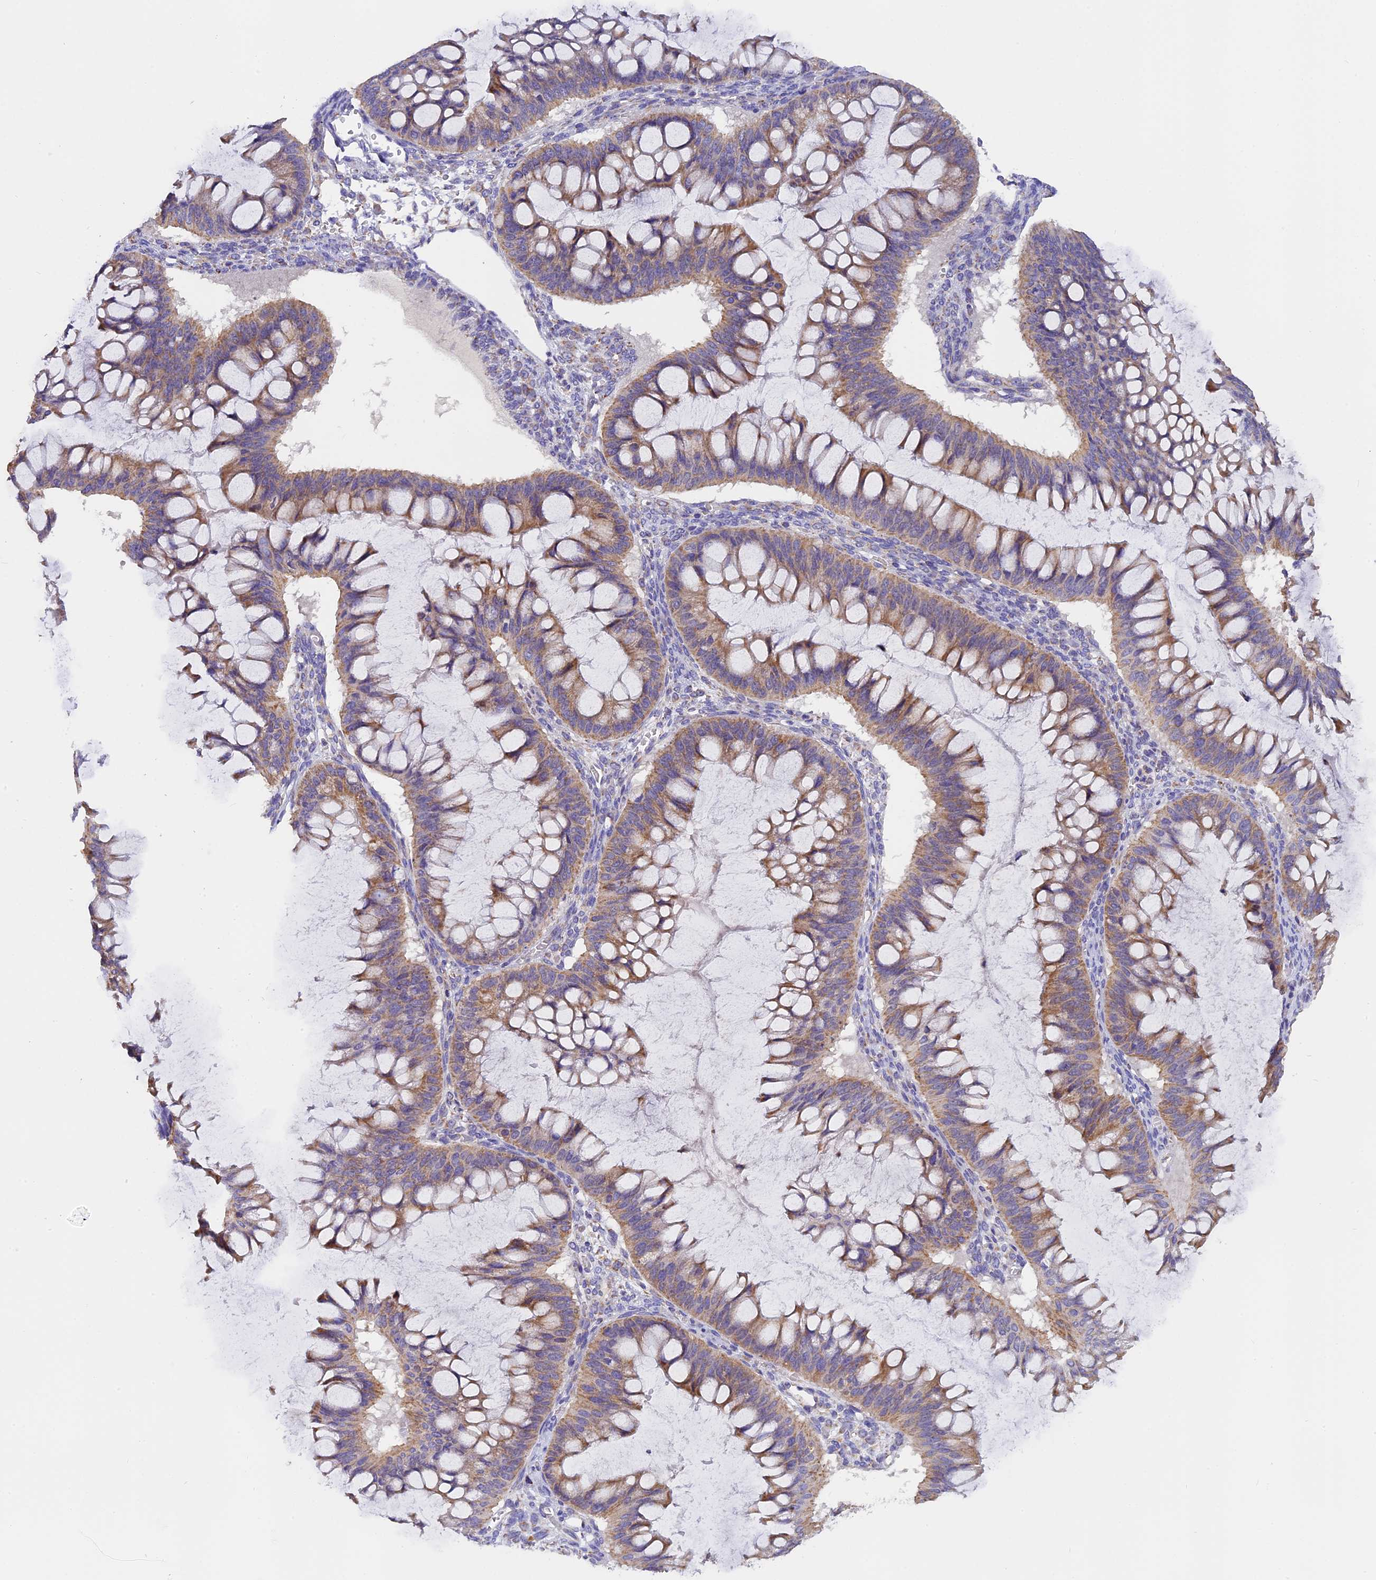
{"staining": {"intensity": "moderate", "quantity": ">75%", "location": "cytoplasmic/membranous"}, "tissue": "ovarian cancer", "cell_type": "Tumor cells", "image_type": "cancer", "snomed": [{"axis": "morphology", "description": "Cystadenocarcinoma, mucinous, NOS"}, {"axis": "topography", "description": "Ovary"}], "caption": "About >75% of tumor cells in human ovarian mucinous cystadenocarcinoma demonstrate moderate cytoplasmic/membranous protein positivity as visualized by brown immunohistochemical staining.", "gene": "MGME1", "patient": {"sex": "female", "age": 73}}